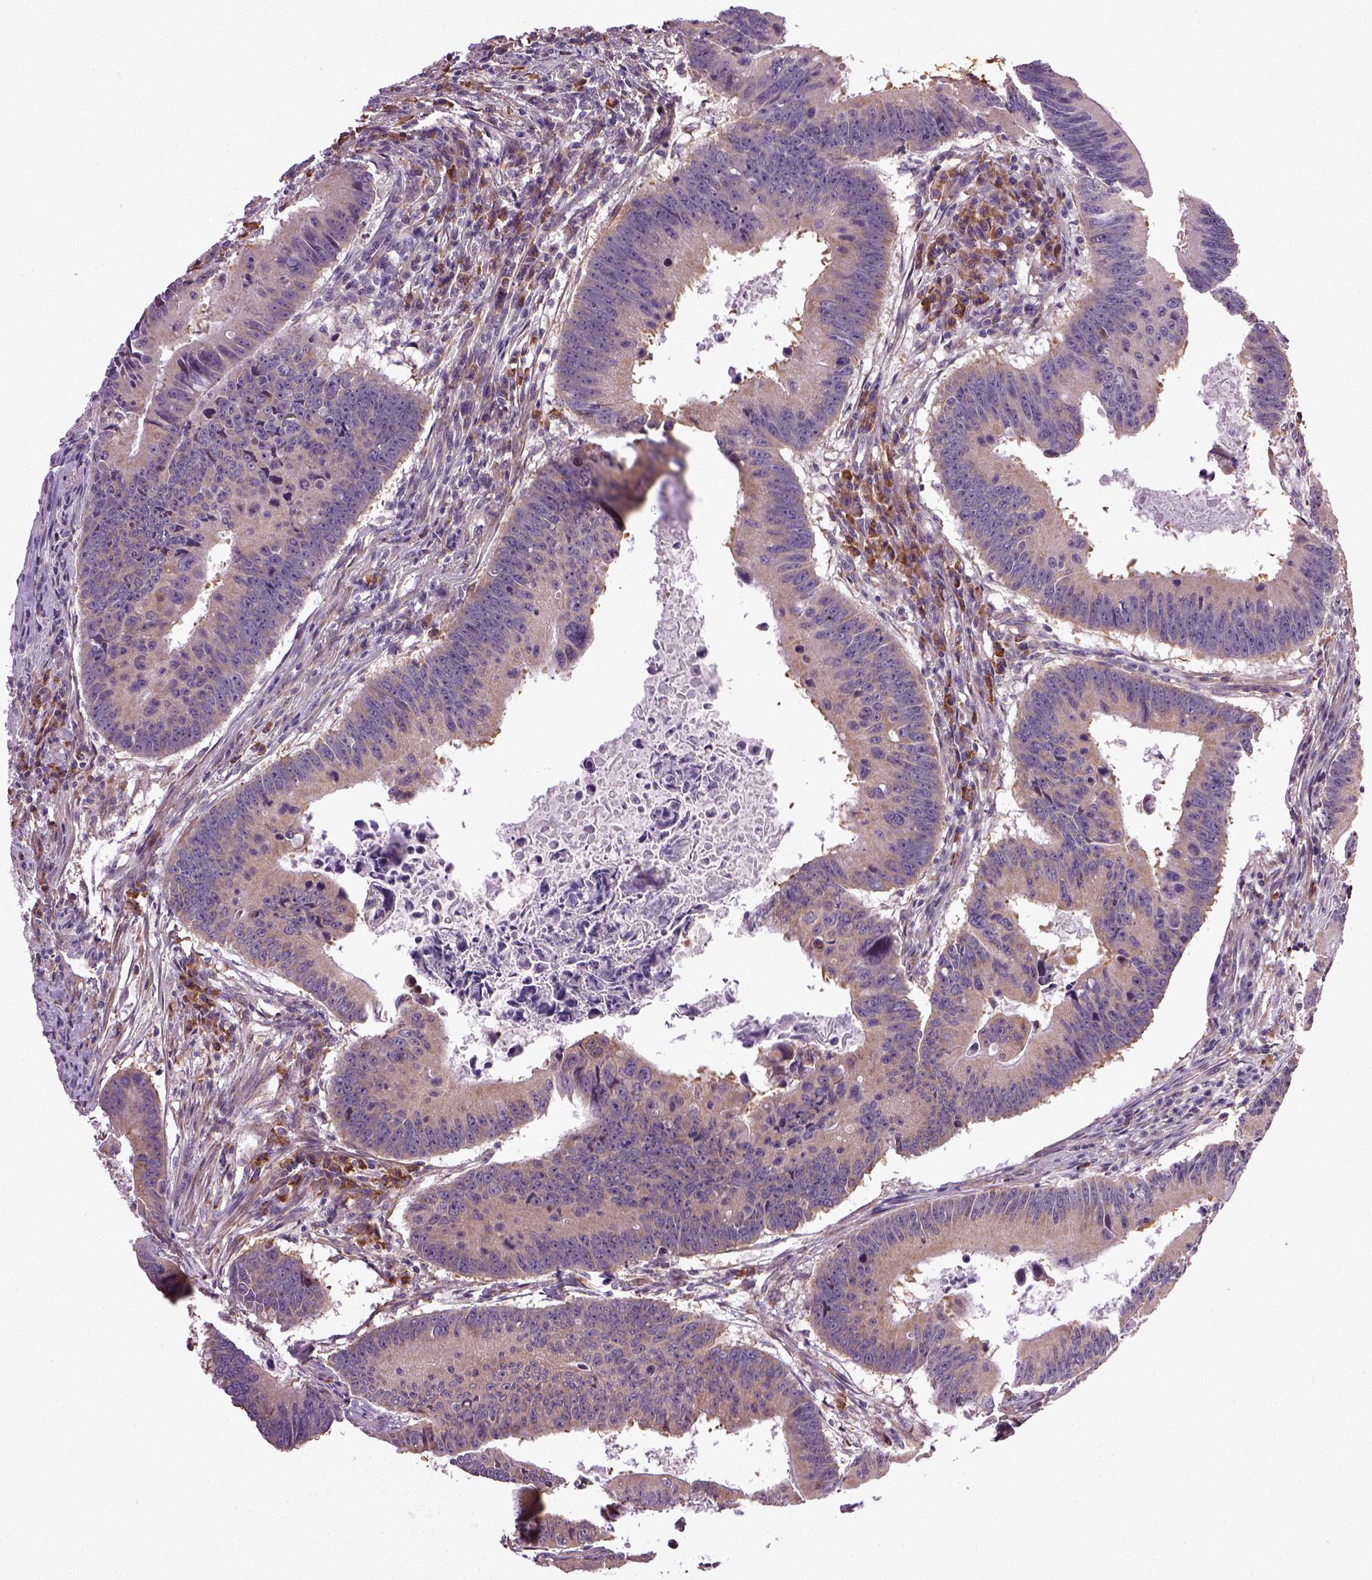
{"staining": {"intensity": "negative", "quantity": "none", "location": "none"}, "tissue": "colorectal cancer", "cell_type": "Tumor cells", "image_type": "cancer", "snomed": [{"axis": "morphology", "description": "Adenocarcinoma, NOS"}, {"axis": "topography", "description": "Colon"}], "caption": "High magnification brightfield microscopy of colorectal cancer (adenocarcinoma) stained with DAB (3,3'-diaminobenzidine) (brown) and counterstained with hematoxylin (blue): tumor cells show no significant staining.", "gene": "TPRG1", "patient": {"sex": "female", "age": 87}}